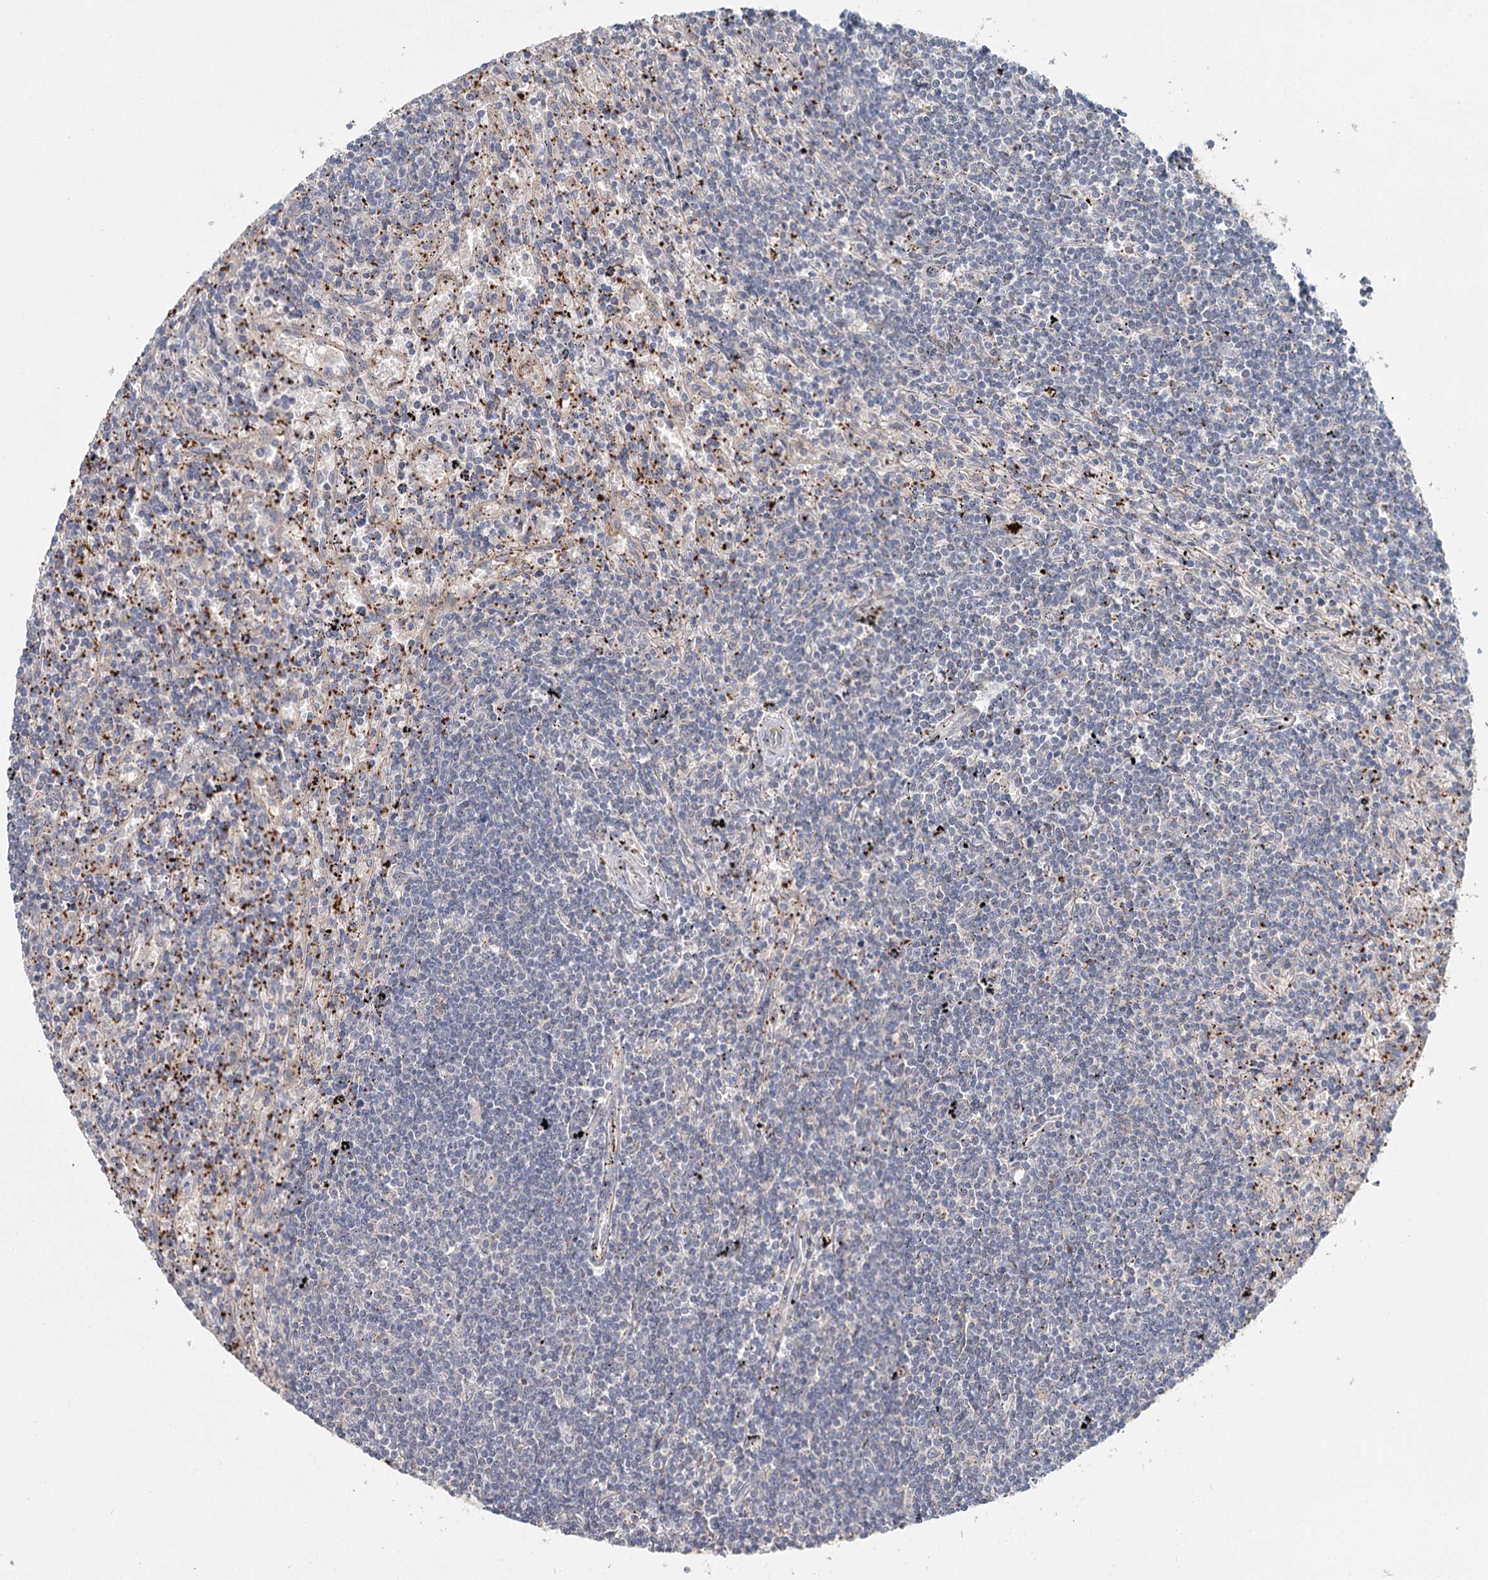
{"staining": {"intensity": "negative", "quantity": "none", "location": "none"}, "tissue": "lymphoma", "cell_type": "Tumor cells", "image_type": "cancer", "snomed": [{"axis": "morphology", "description": "Malignant lymphoma, non-Hodgkin's type, Low grade"}, {"axis": "topography", "description": "Spleen"}], "caption": "Immunohistochemistry (IHC) image of malignant lymphoma, non-Hodgkin's type (low-grade) stained for a protein (brown), which reveals no positivity in tumor cells.", "gene": "ALKBH8", "patient": {"sex": "male", "age": 76}}